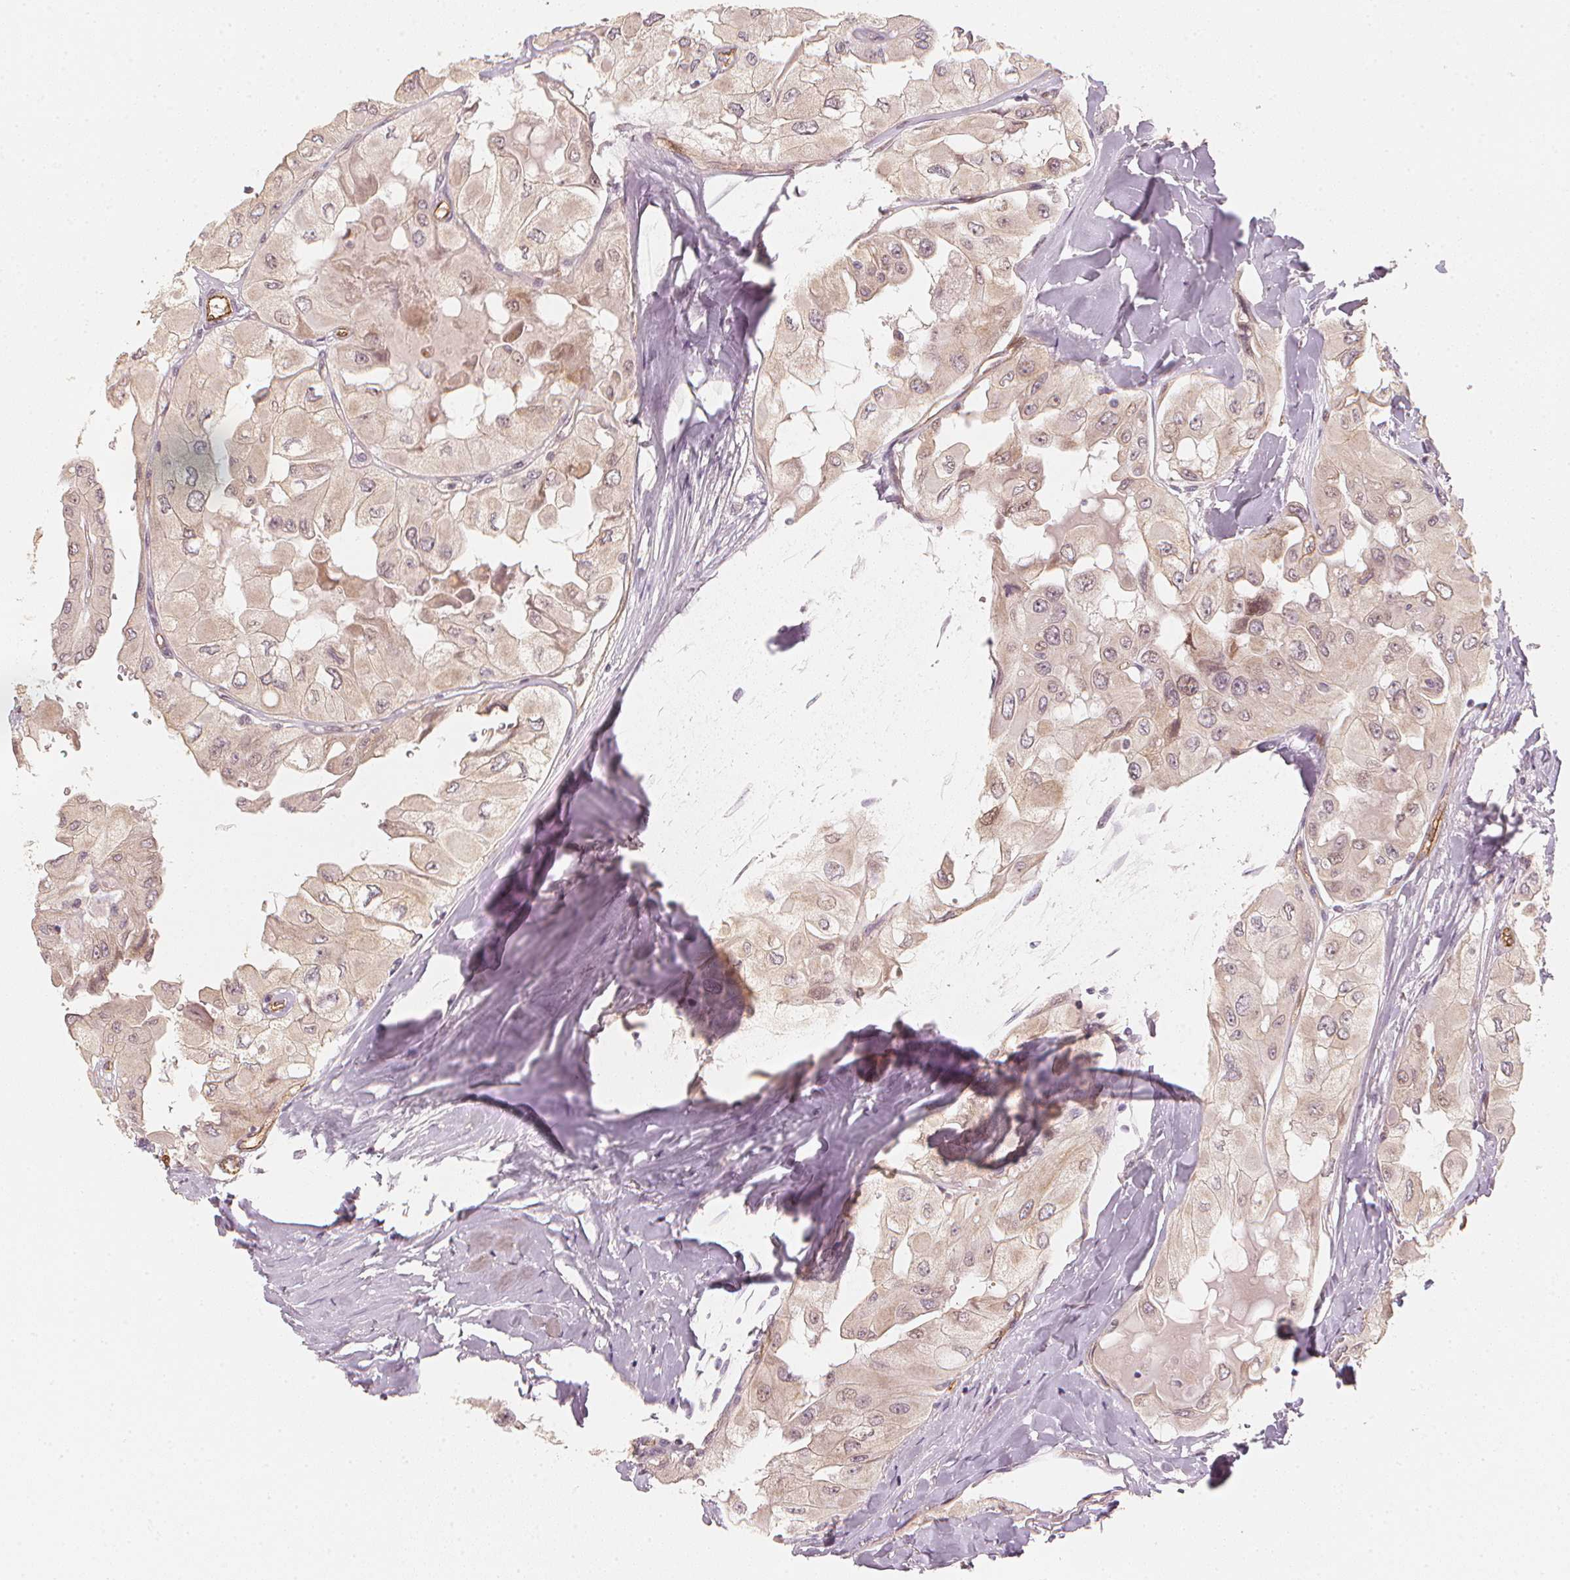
{"staining": {"intensity": "weak", "quantity": "<25%", "location": "cytoplasmic/membranous"}, "tissue": "thyroid cancer", "cell_type": "Tumor cells", "image_type": "cancer", "snomed": [{"axis": "morphology", "description": "Normal tissue, NOS"}, {"axis": "morphology", "description": "Papillary adenocarcinoma, NOS"}, {"axis": "topography", "description": "Thyroid gland"}], "caption": "Histopathology image shows no protein staining in tumor cells of papillary adenocarcinoma (thyroid) tissue. (IHC, brightfield microscopy, high magnification).", "gene": "CIB1", "patient": {"sex": "female", "age": 59}}